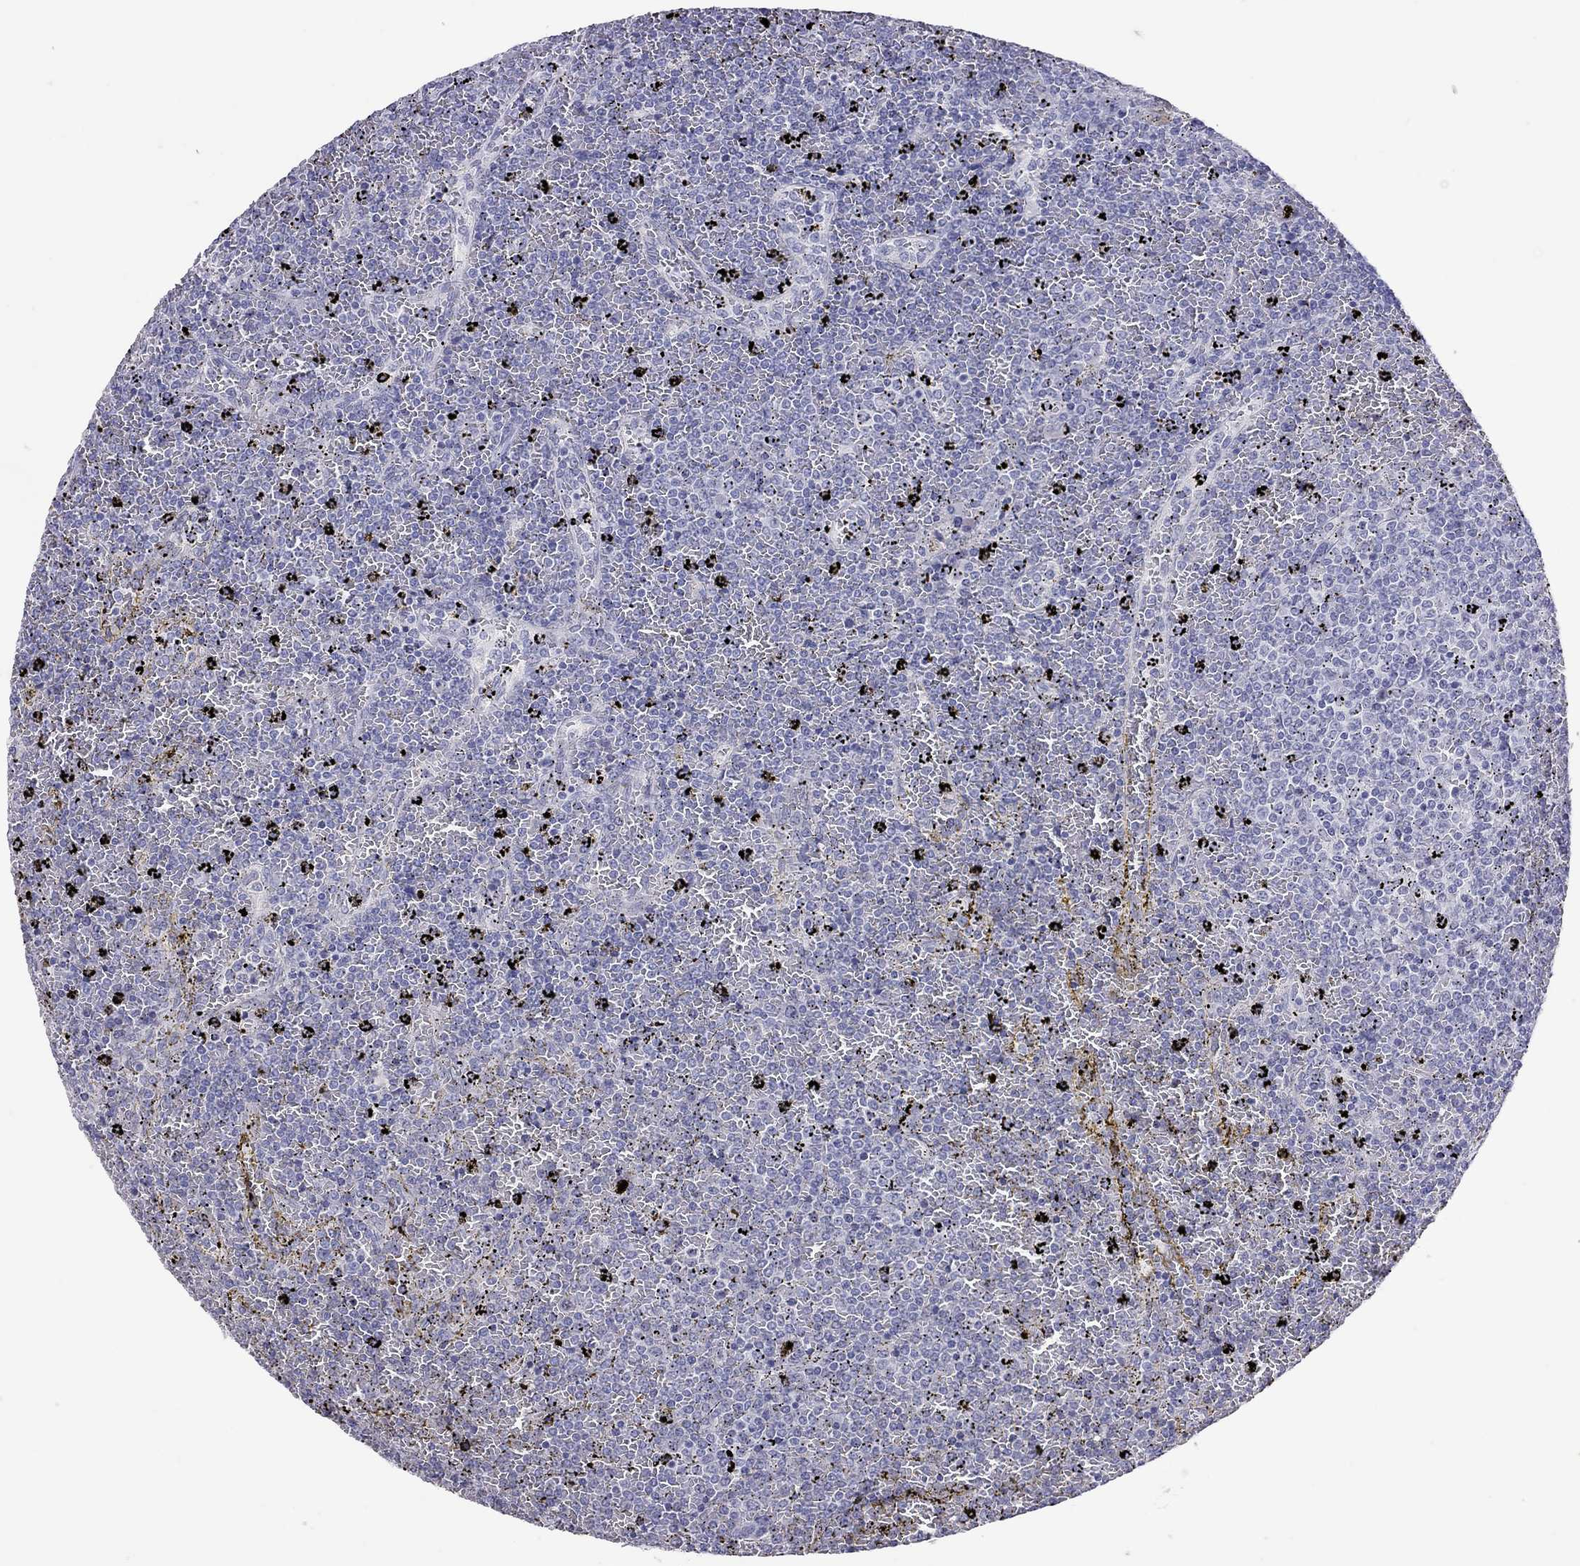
{"staining": {"intensity": "negative", "quantity": "none", "location": "none"}, "tissue": "lymphoma", "cell_type": "Tumor cells", "image_type": "cancer", "snomed": [{"axis": "morphology", "description": "Malignant lymphoma, non-Hodgkin's type, Low grade"}, {"axis": "topography", "description": "Spleen"}], "caption": "Immunohistochemical staining of lymphoma exhibits no significant staining in tumor cells.", "gene": "MUC16", "patient": {"sex": "female", "age": 77}}